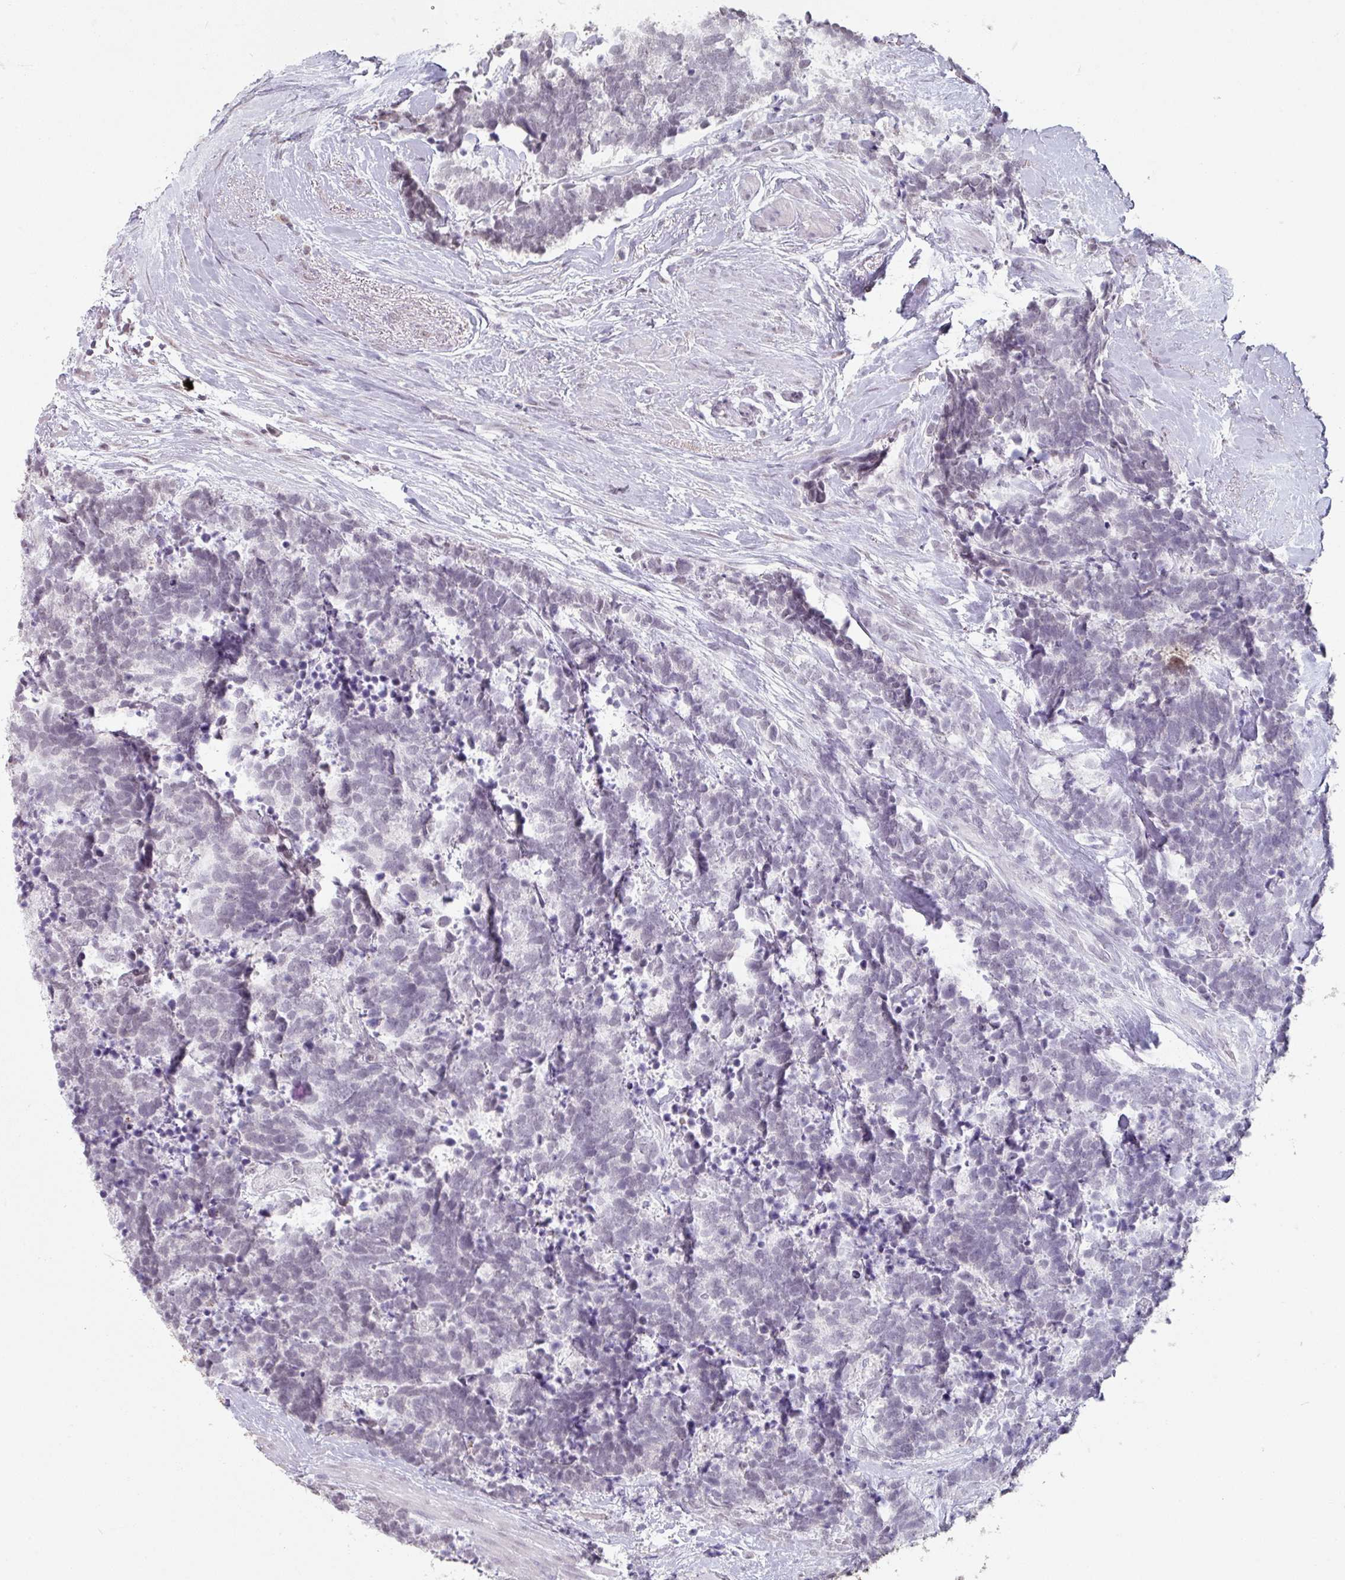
{"staining": {"intensity": "negative", "quantity": "none", "location": "none"}, "tissue": "carcinoid", "cell_type": "Tumor cells", "image_type": "cancer", "snomed": [{"axis": "morphology", "description": "Carcinoma, NOS"}, {"axis": "morphology", "description": "Carcinoid, malignant, NOS"}, {"axis": "topography", "description": "Prostate"}], "caption": "Tumor cells show no significant protein expression in carcinoid.", "gene": "SPRR1A", "patient": {"sex": "male", "age": 57}}